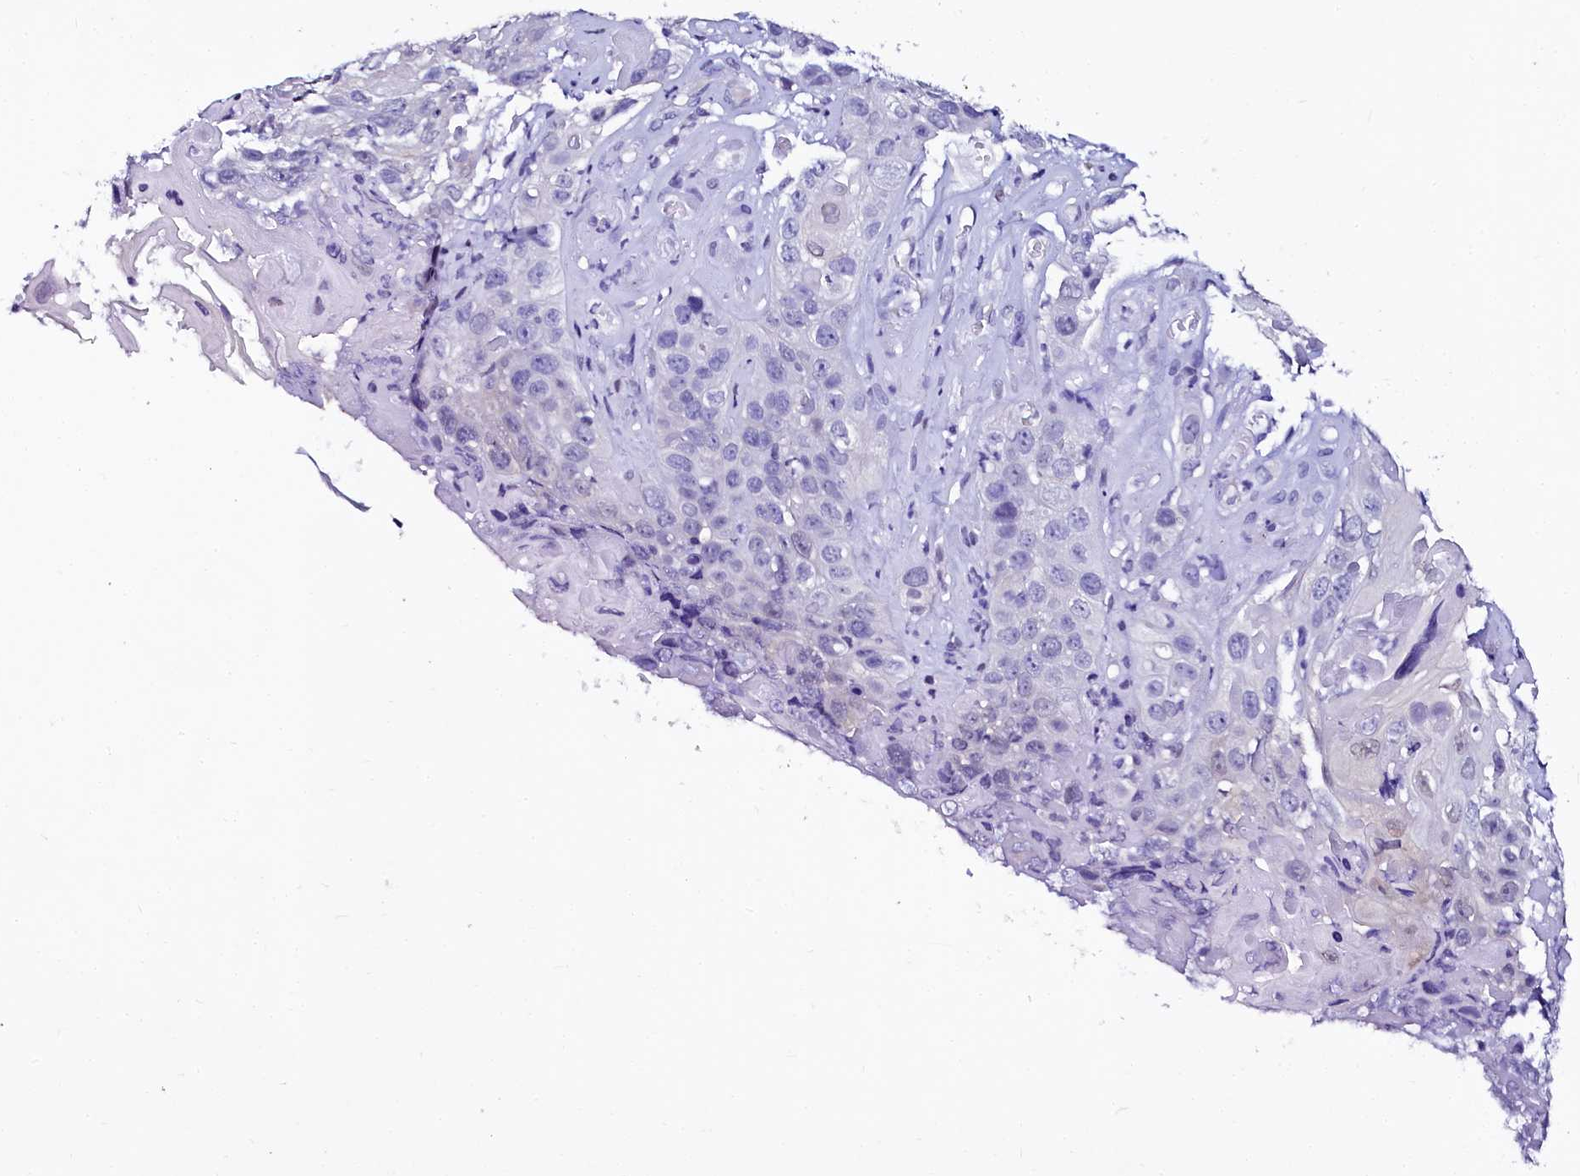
{"staining": {"intensity": "negative", "quantity": "none", "location": "none"}, "tissue": "skin cancer", "cell_type": "Tumor cells", "image_type": "cancer", "snomed": [{"axis": "morphology", "description": "Squamous cell carcinoma, NOS"}, {"axis": "topography", "description": "Skin"}], "caption": "Human squamous cell carcinoma (skin) stained for a protein using immunohistochemistry exhibits no expression in tumor cells.", "gene": "SORD", "patient": {"sex": "male", "age": 55}}